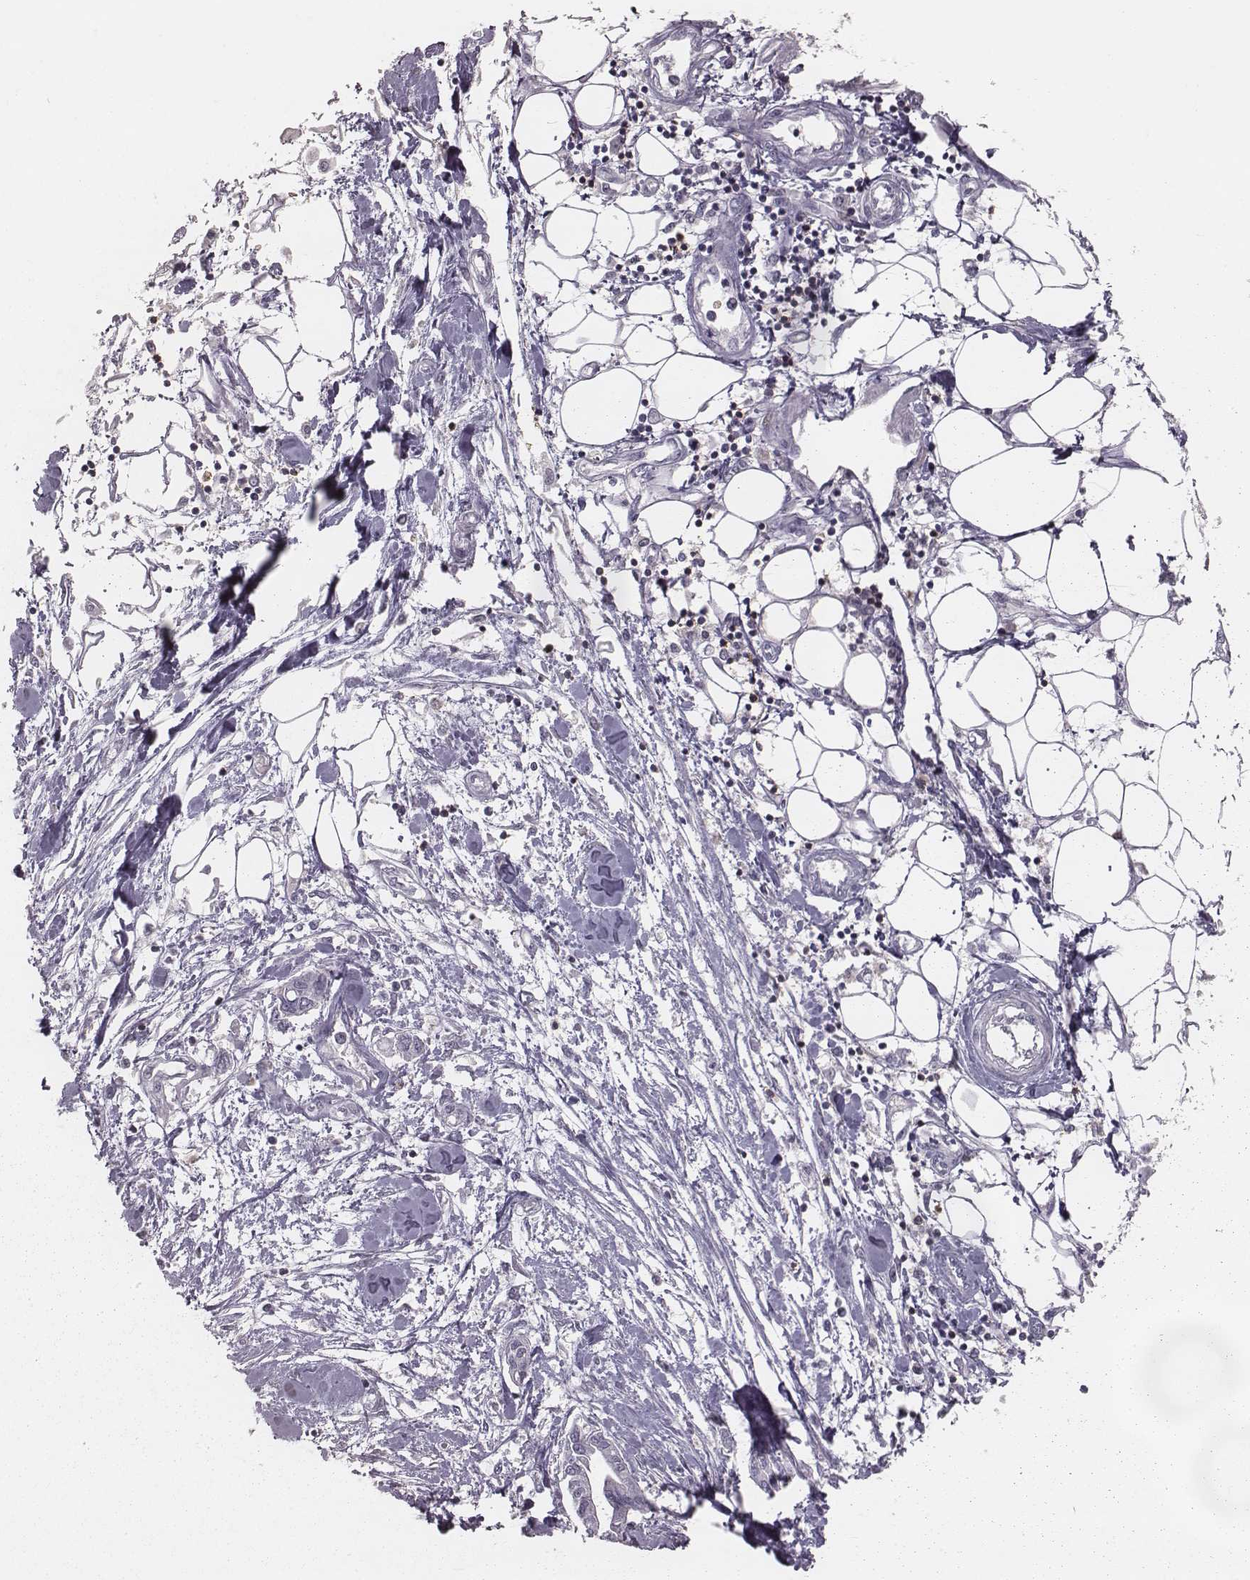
{"staining": {"intensity": "negative", "quantity": "none", "location": "none"}, "tissue": "pancreatic cancer", "cell_type": "Tumor cells", "image_type": "cancer", "snomed": [{"axis": "morphology", "description": "Adenocarcinoma, NOS"}, {"axis": "topography", "description": "Pancreas"}], "caption": "Immunohistochemistry image of neoplastic tissue: human pancreatic adenocarcinoma stained with DAB (3,3'-diaminobenzidine) displays no significant protein expression in tumor cells.", "gene": "PDCD1", "patient": {"sex": "male", "age": 60}}